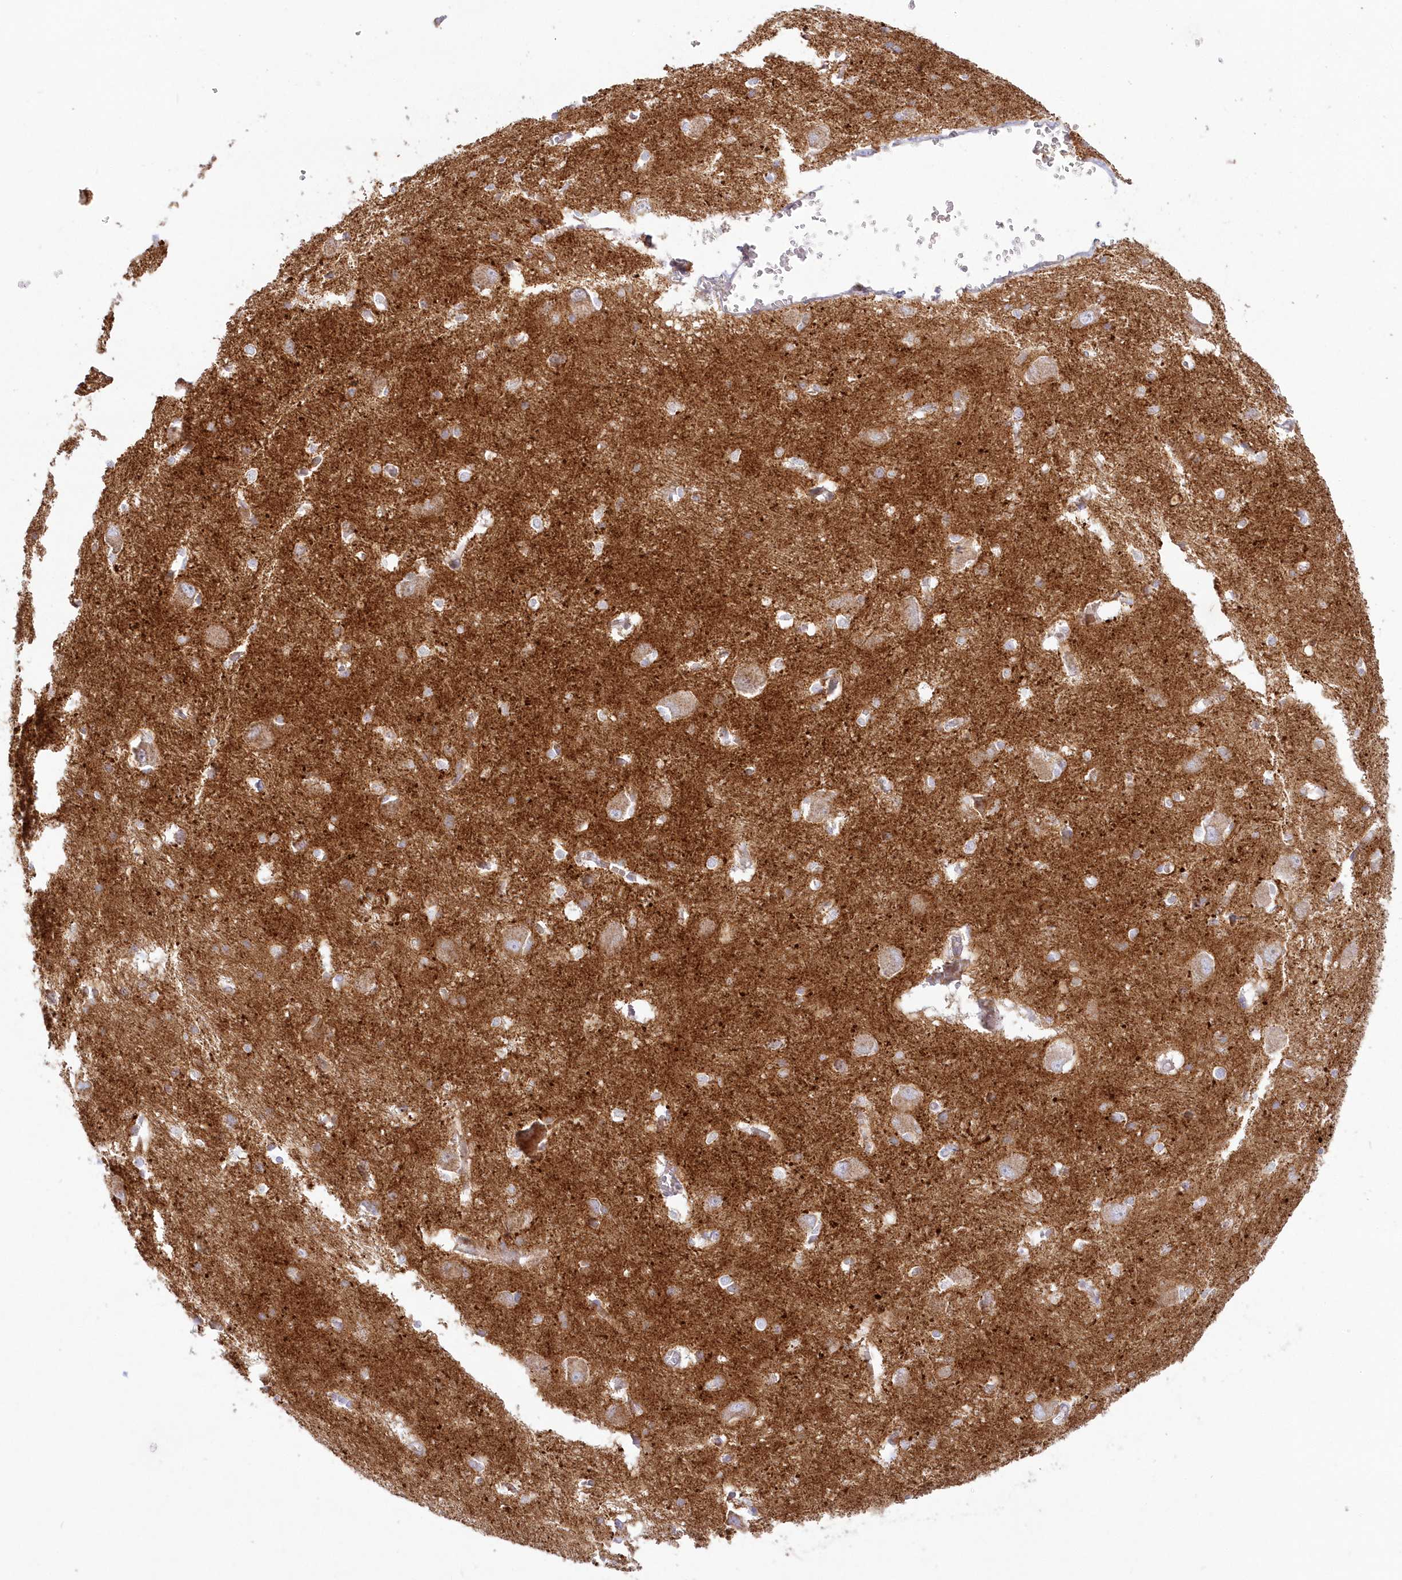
{"staining": {"intensity": "moderate", "quantity": "<25%", "location": "cytoplasmic/membranous"}, "tissue": "caudate", "cell_type": "Glial cells", "image_type": "normal", "snomed": [{"axis": "morphology", "description": "Normal tissue, NOS"}, {"axis": "topography", "description": "Lateral ventricle wall"}], "caption": "Protein staining by immunohistochemistry (IHC) exhibits moderate cytoplasmic/membranous positivity in about <25% of glial cells in normal caudate.", "gene": "TBC1D14", "patient": {"sex": "male", "age": 37}}